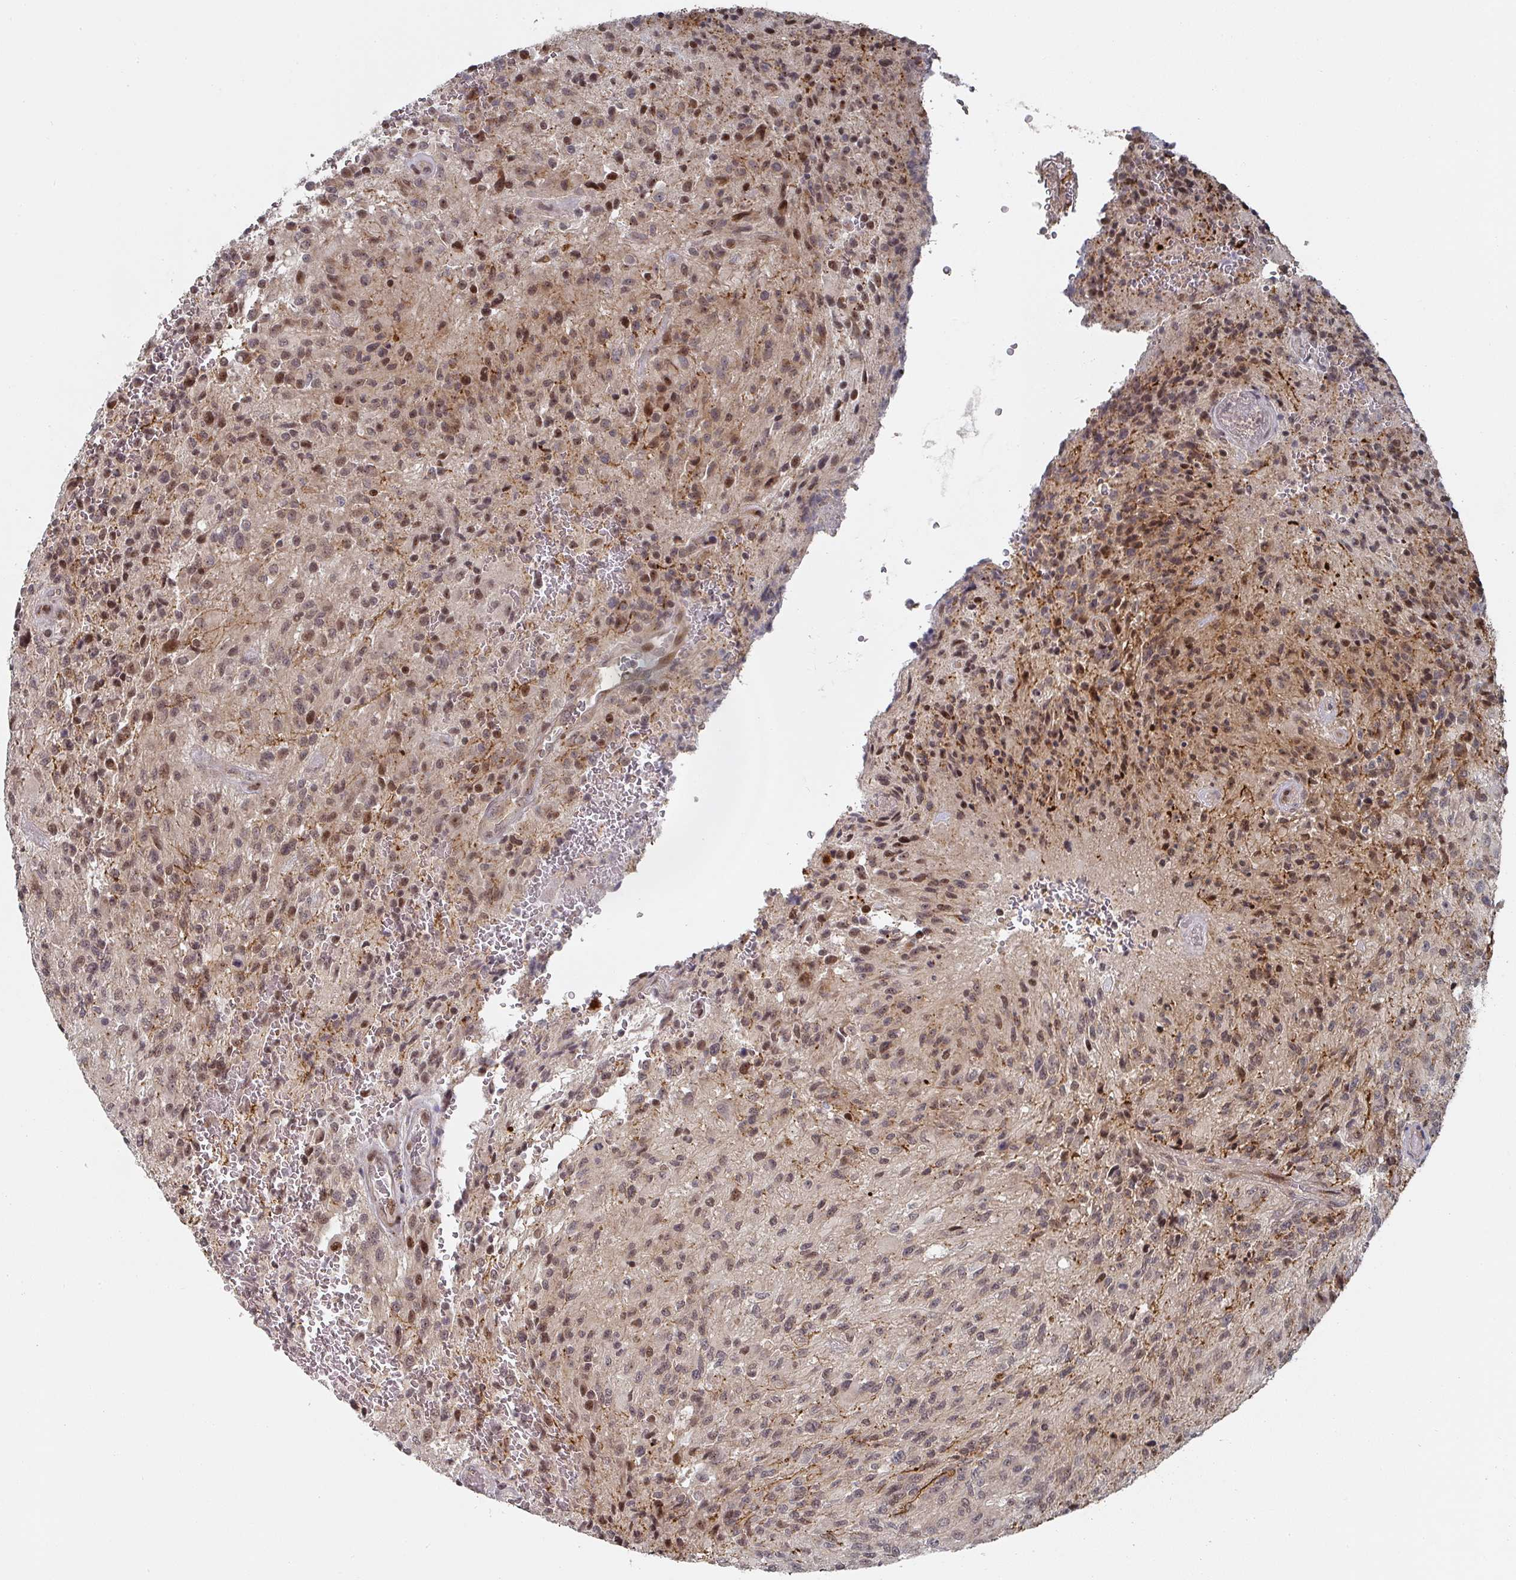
{"staining": {"intensity": "moderate", "quantity": "25%-75%", "location": "nuclear"}, "tissue": "glioma", "cell_type": "Tumor cells", "image_type": "cancer", "snomed": [{"axis": "morphology", "description": "Normal tissue, NOS"}, {"axis": "morphology", "description": "Glioma, malignant, High grade"}, {"axis": "topography", "description": "Cerebral cortex"}], "caption": "Immunohistochemical staining of human glioma exhibits moderate nuclear protein staining in approximately 25%-75% of tumor cells.", "gene": "KIF1C", "patient": {"sex": "male", "age": 56}}